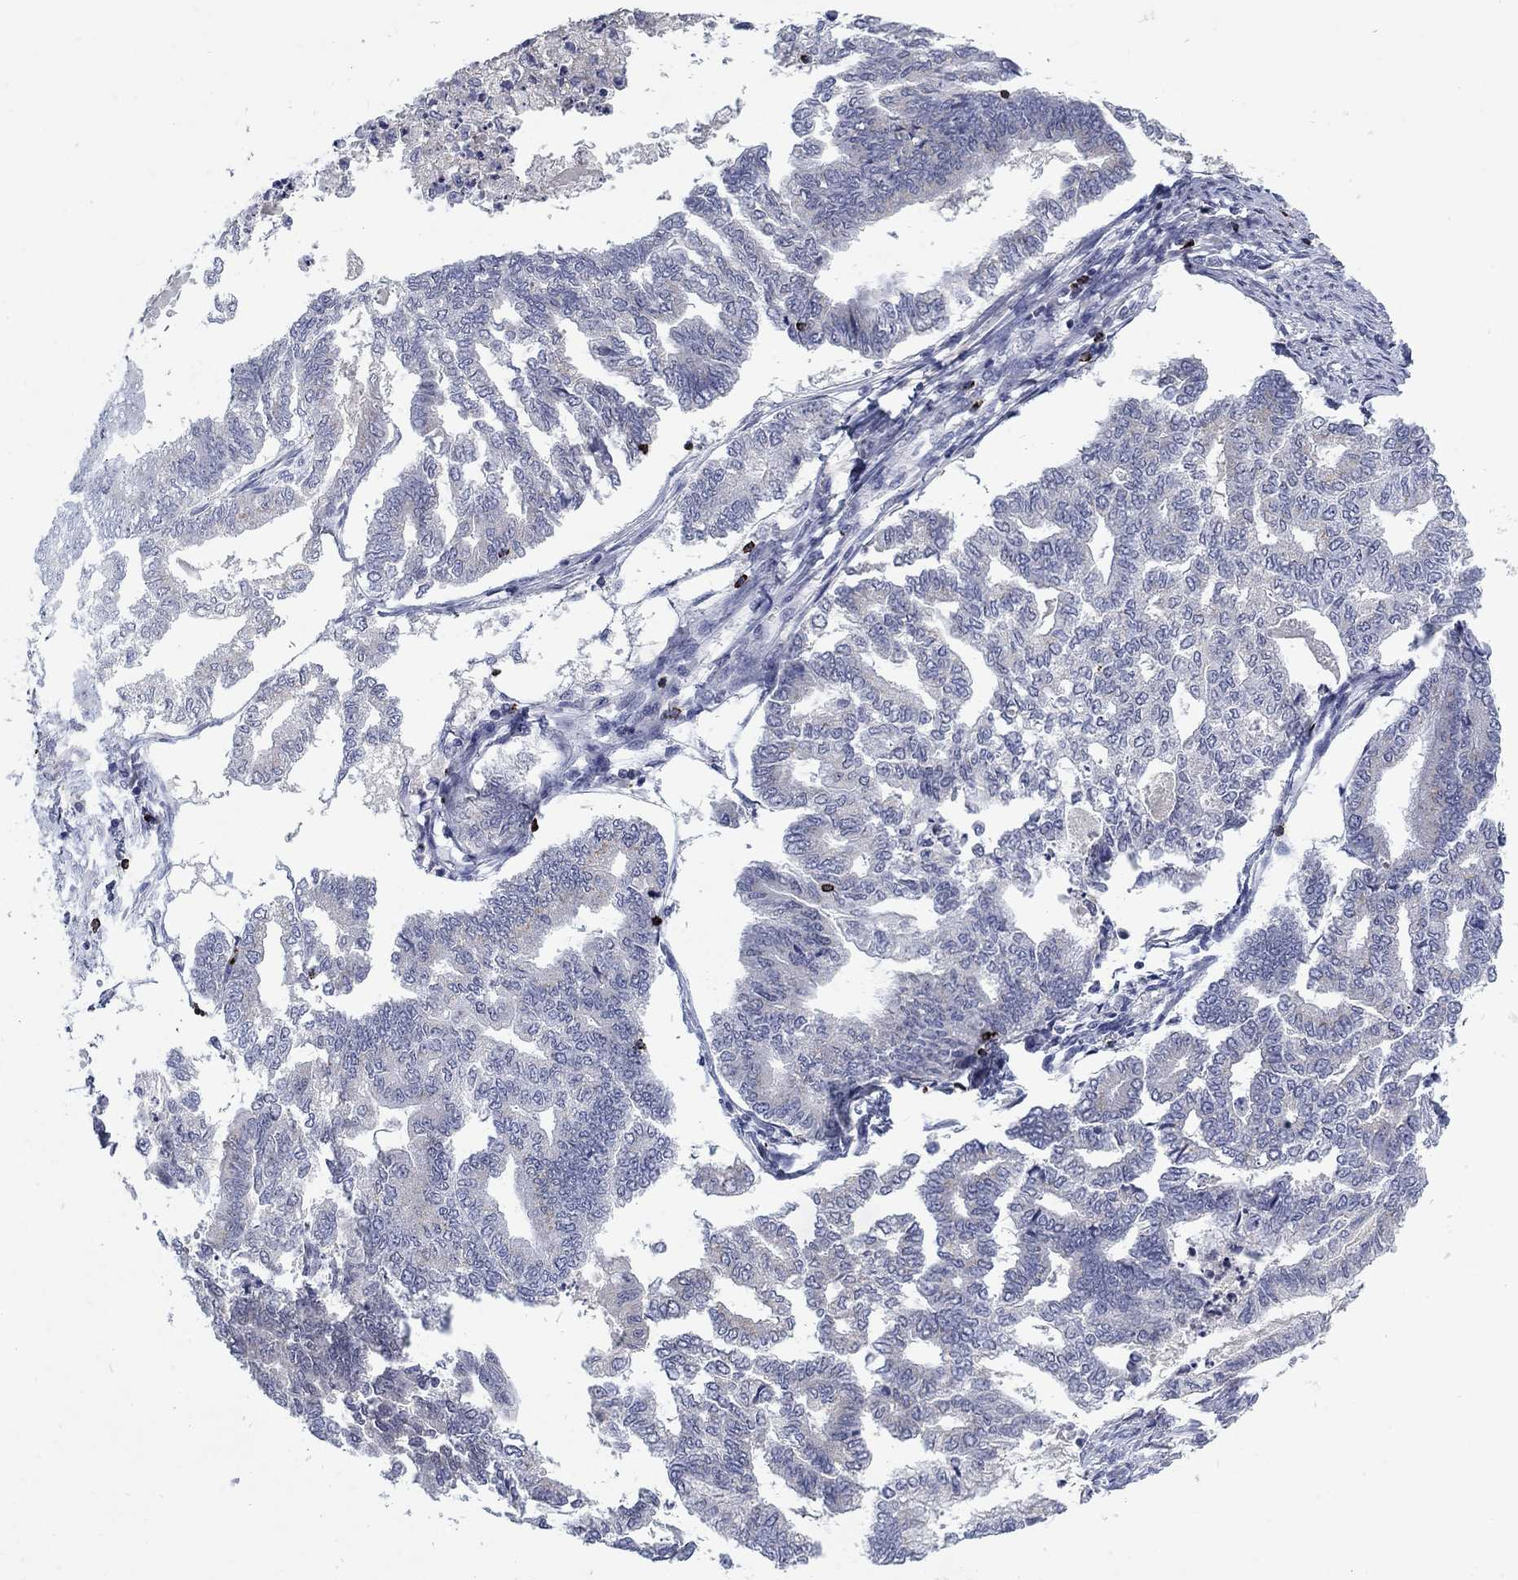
{"staining": {"intensity": "negative", "quantity": "none", "location": "none"}, "tissue": "endometrial cancer", "cell_type": "Tumor cells", "image_type": "cancer", "snomed": [{"axis": "morphology", "description": "Adenocarcinoma, NOS"}, {"axis": "topography", "description": "Endometrium"}], "caption": "A micrograph of endometrial cancer stained for a protein demonstrates no brown staining in tumor cells.", "gene": "GZMA", "patient": {"sex": "female", "age": 79}}